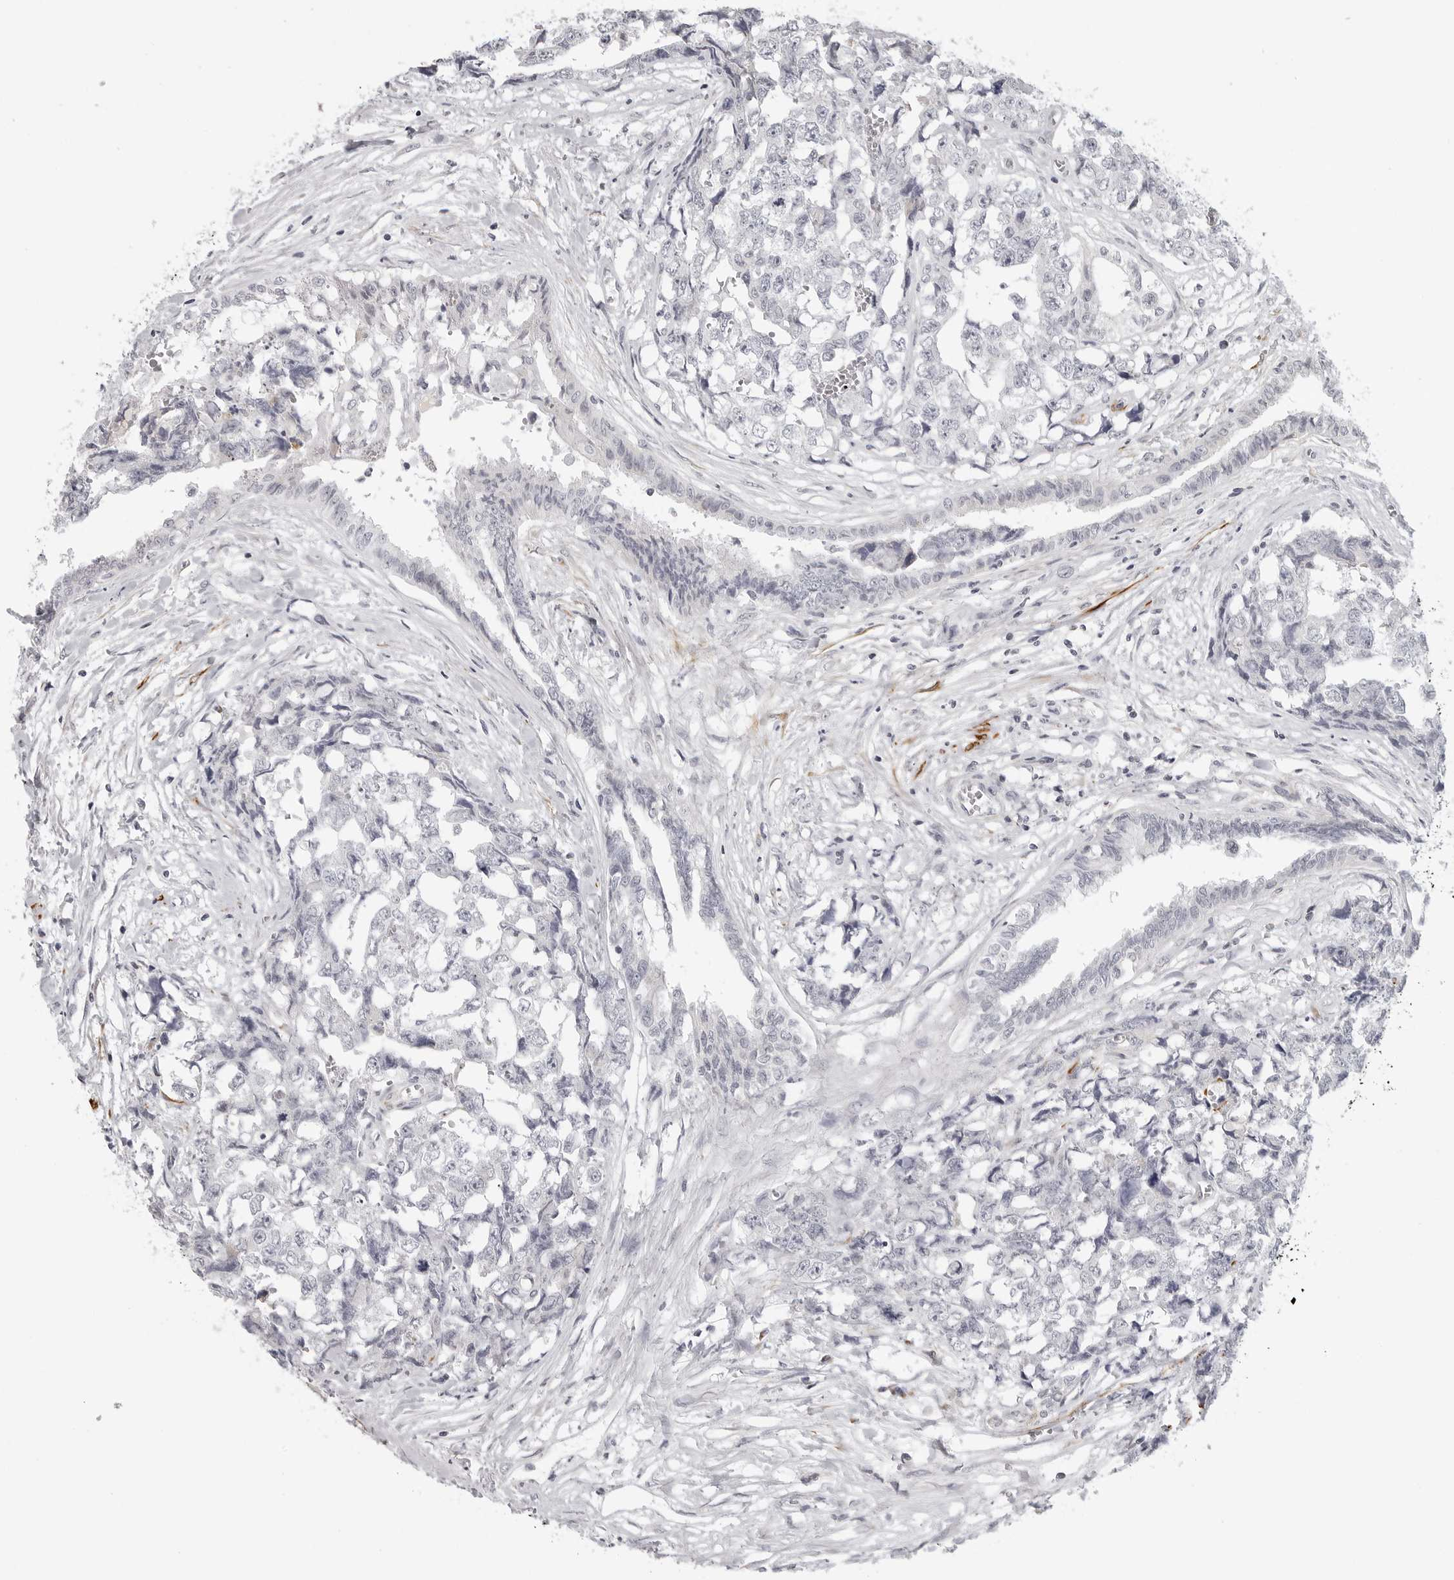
{"staining": {"intensity": "negative", "quantity": "none", "location": "none"}, "tissue": "testis cancer", "cell_type": "Tumor cells", "image_type": "cancer", "snomed": [{"axis": "morphology", "description": "Carcinoma, Embryonal, NOS"}, {"axis": "topography", "description": "Testis"}], "caption": "There is no significant staining in tumor cells of embryonal carcinoma (testis).", "gene": "MAP7D1", "patient": {"sex": "male", "age": 31}}